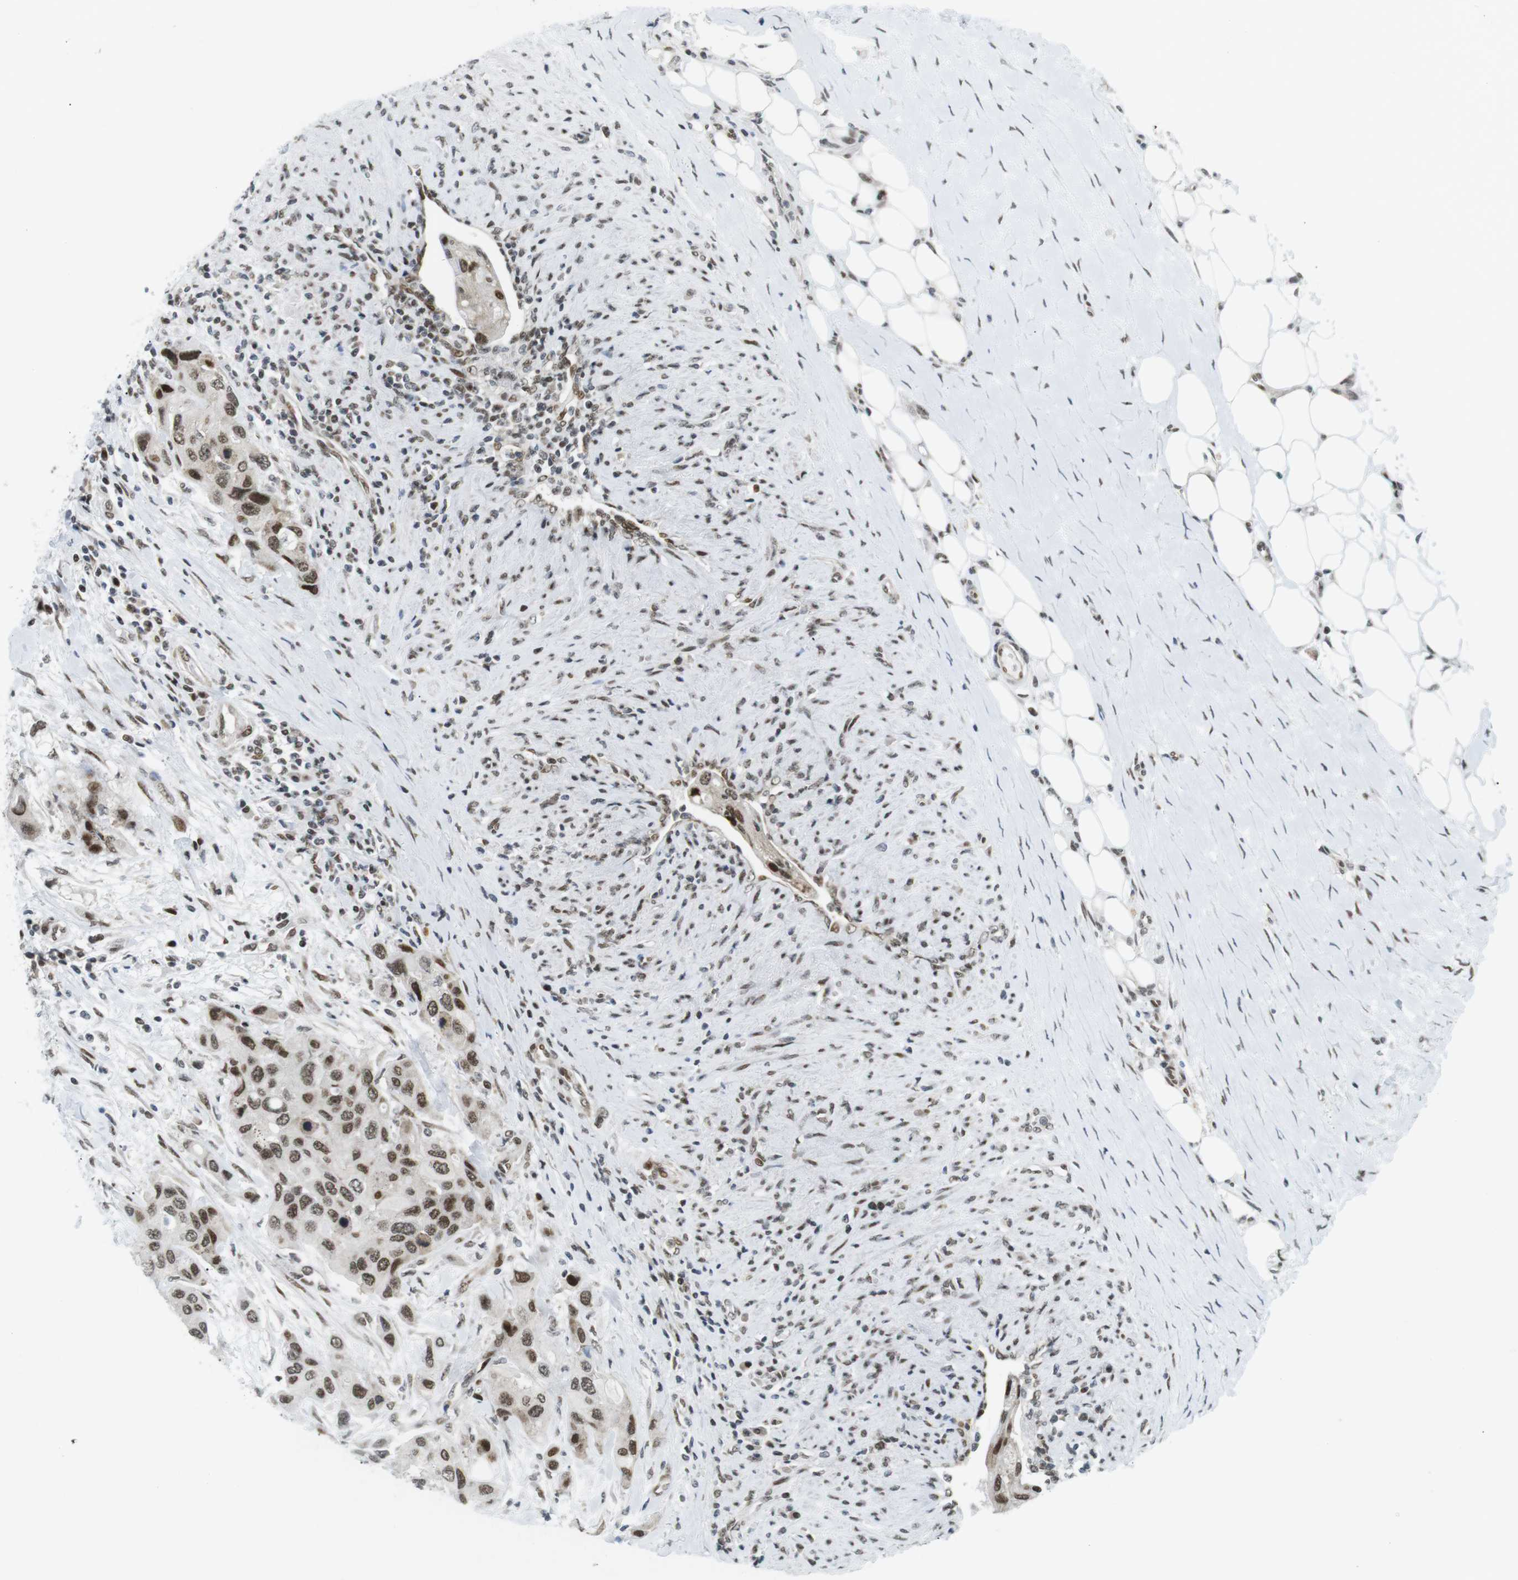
{"staining": {"intensity": "moderate", "quantity": ">75%", "location": "nuclear"}, "tissue": "urothelial cancer", "cell_type": "Tumor cells", "image_type": "cancer", "snomed": [{"axis": "morphology", "description": "Urothelial carcinoma, High grade"}, {"axis": "topography", "description": "Urinary bladder"}], "caption": "Brown immunohistochemical staining in urothelial carcinoma (high-grade) reveals moderate nuclear positivity in about >75% of tumor cells. The protein of interest is stained brown, and the nuclei are stained in blue (DAB (3,3'-diaminobenzidine) IHC with brightfield microscopy, high magnification).", "gene": "CDC27", "patient": {"sex": "female", "age": 56}}